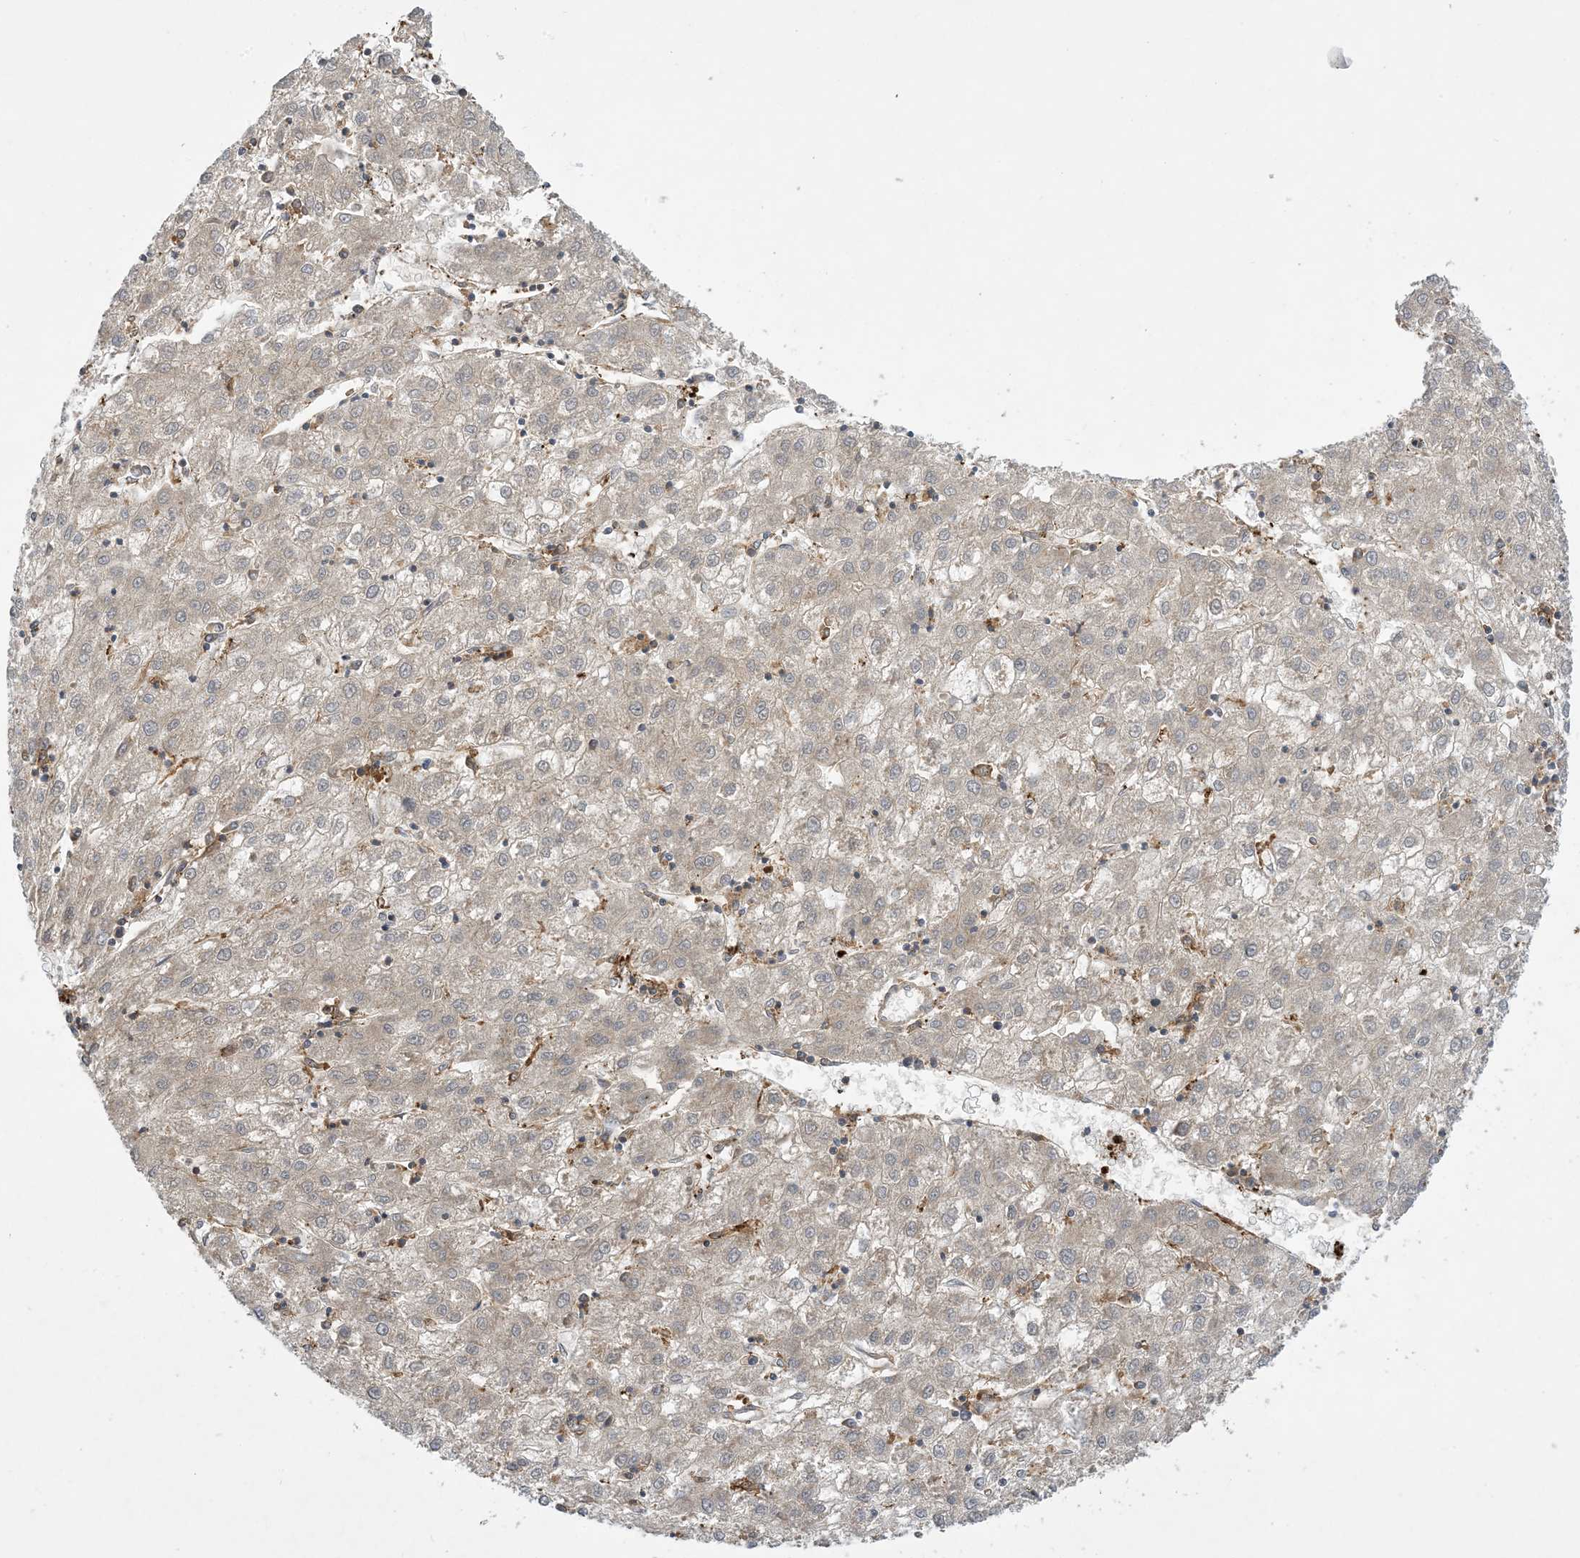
{"staining": {"intensity": "negative", "quantity": "none", "location": "none"}, "tissue": "liver cancer", "cell_type": "Tumor cells", "image_type": "cancer", "snomed": [{"axis": "morphology", "description": "Carcinoma, Hepatocellular, NOS"}, {"axis": "topography", "description": "Liver"}], "caption": "Tumor cells are negative for brown protein staining in liver cancer (hepatocellular carcinoma).", "gene": "AK9", "patient": {"sex": "male", "age": 72}}